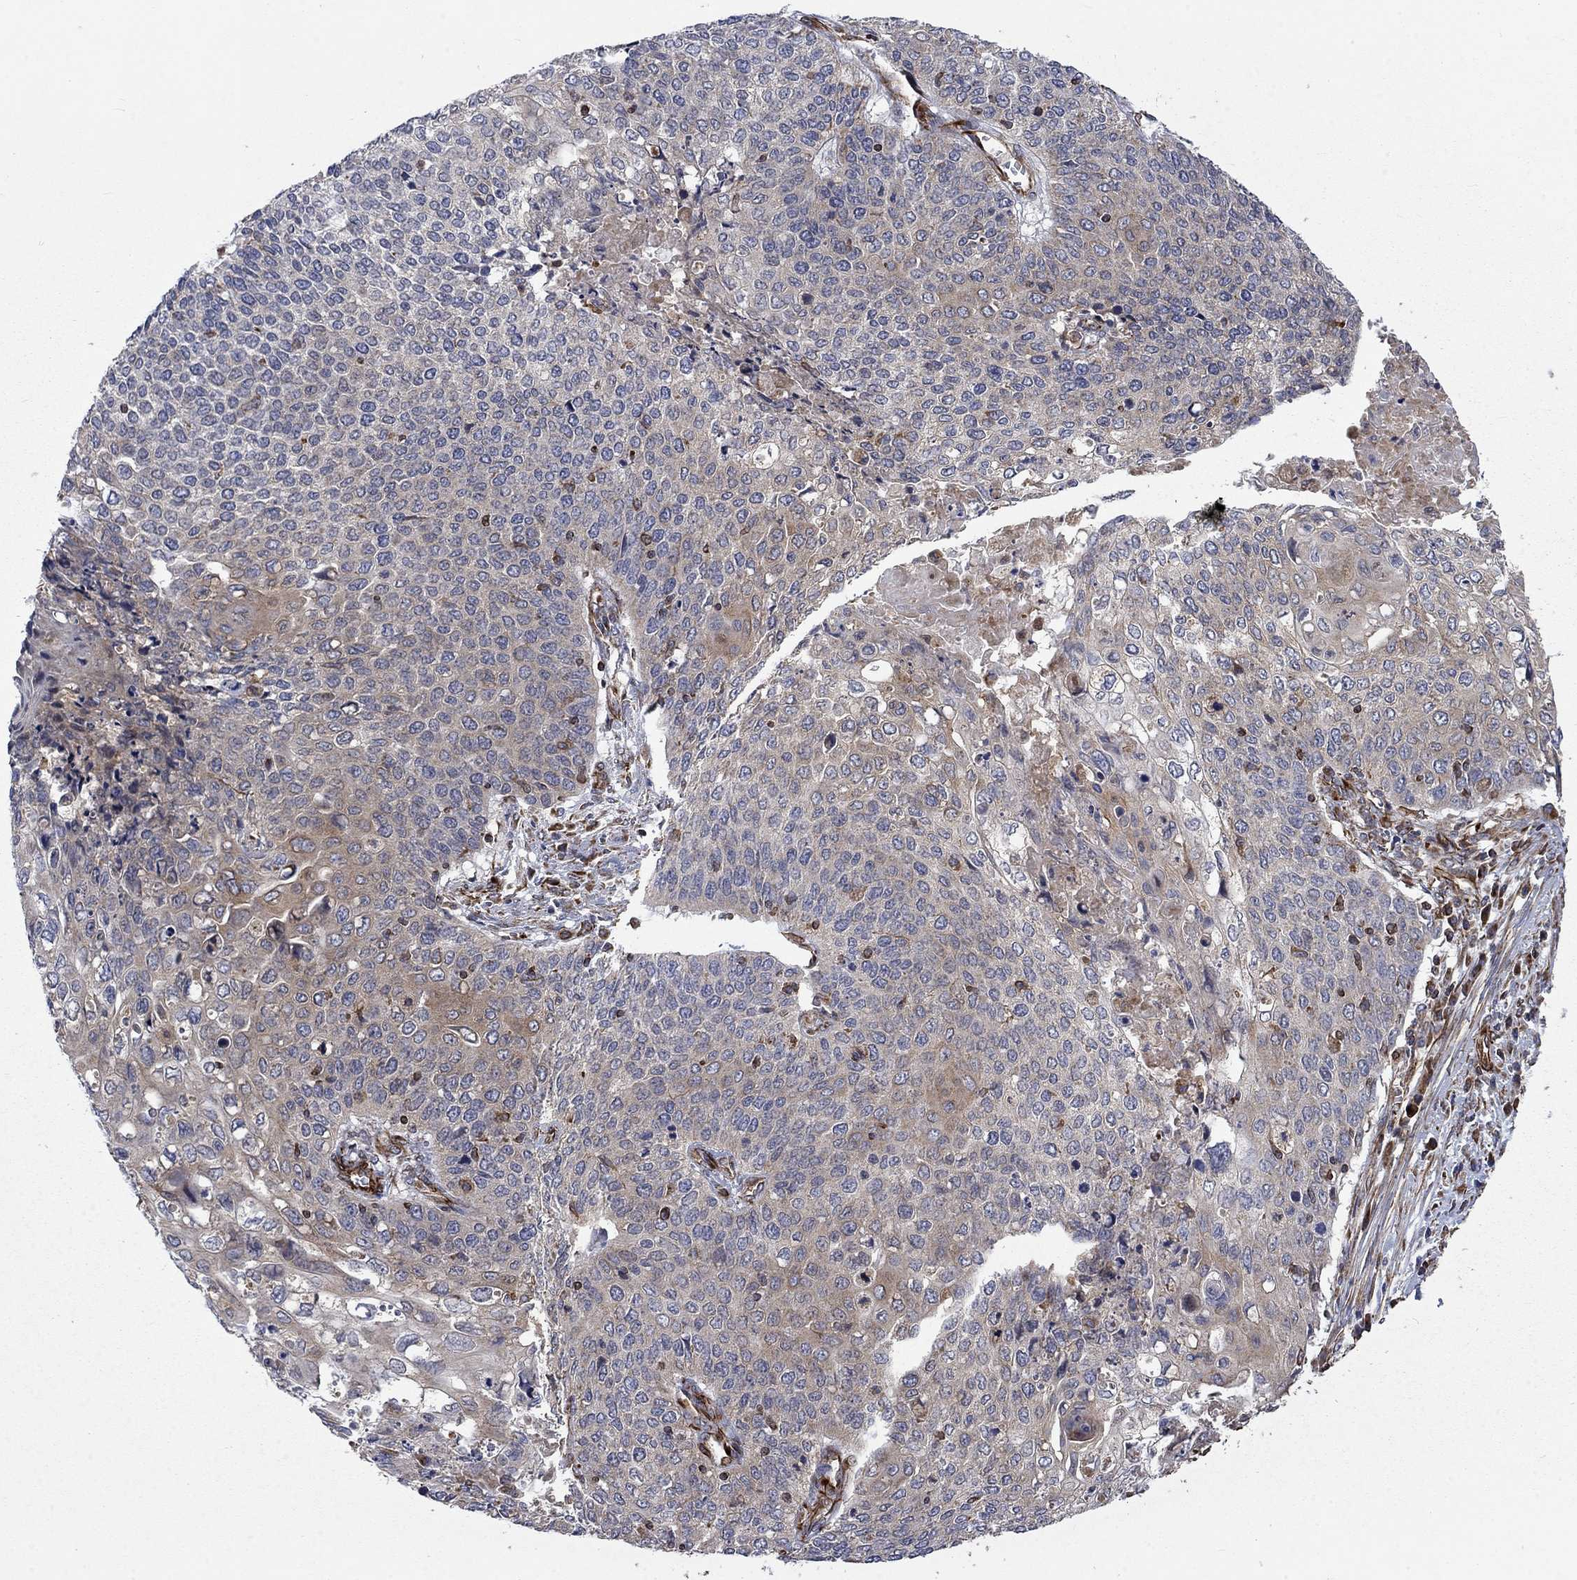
{"staining": {"intensity": "weak", "quantity": "<25%", "location": "cytoplasmic/membranous"}, "tissue": "cervical cancer", "cell_type": "Tumor cells", "image_type": "cancer", "snomed": [{"axis": "morphology", "description": "Squamous cell carcinoma, NOS"}, {"axis": "topography", "description": "Cervix"}], "caption": "Tumor cells are negative for protein expression in human cervical cancer (squamous cell carcinoma).", "gene": "NDUFC1", "patient": {"sex": "female", "age": 39}}